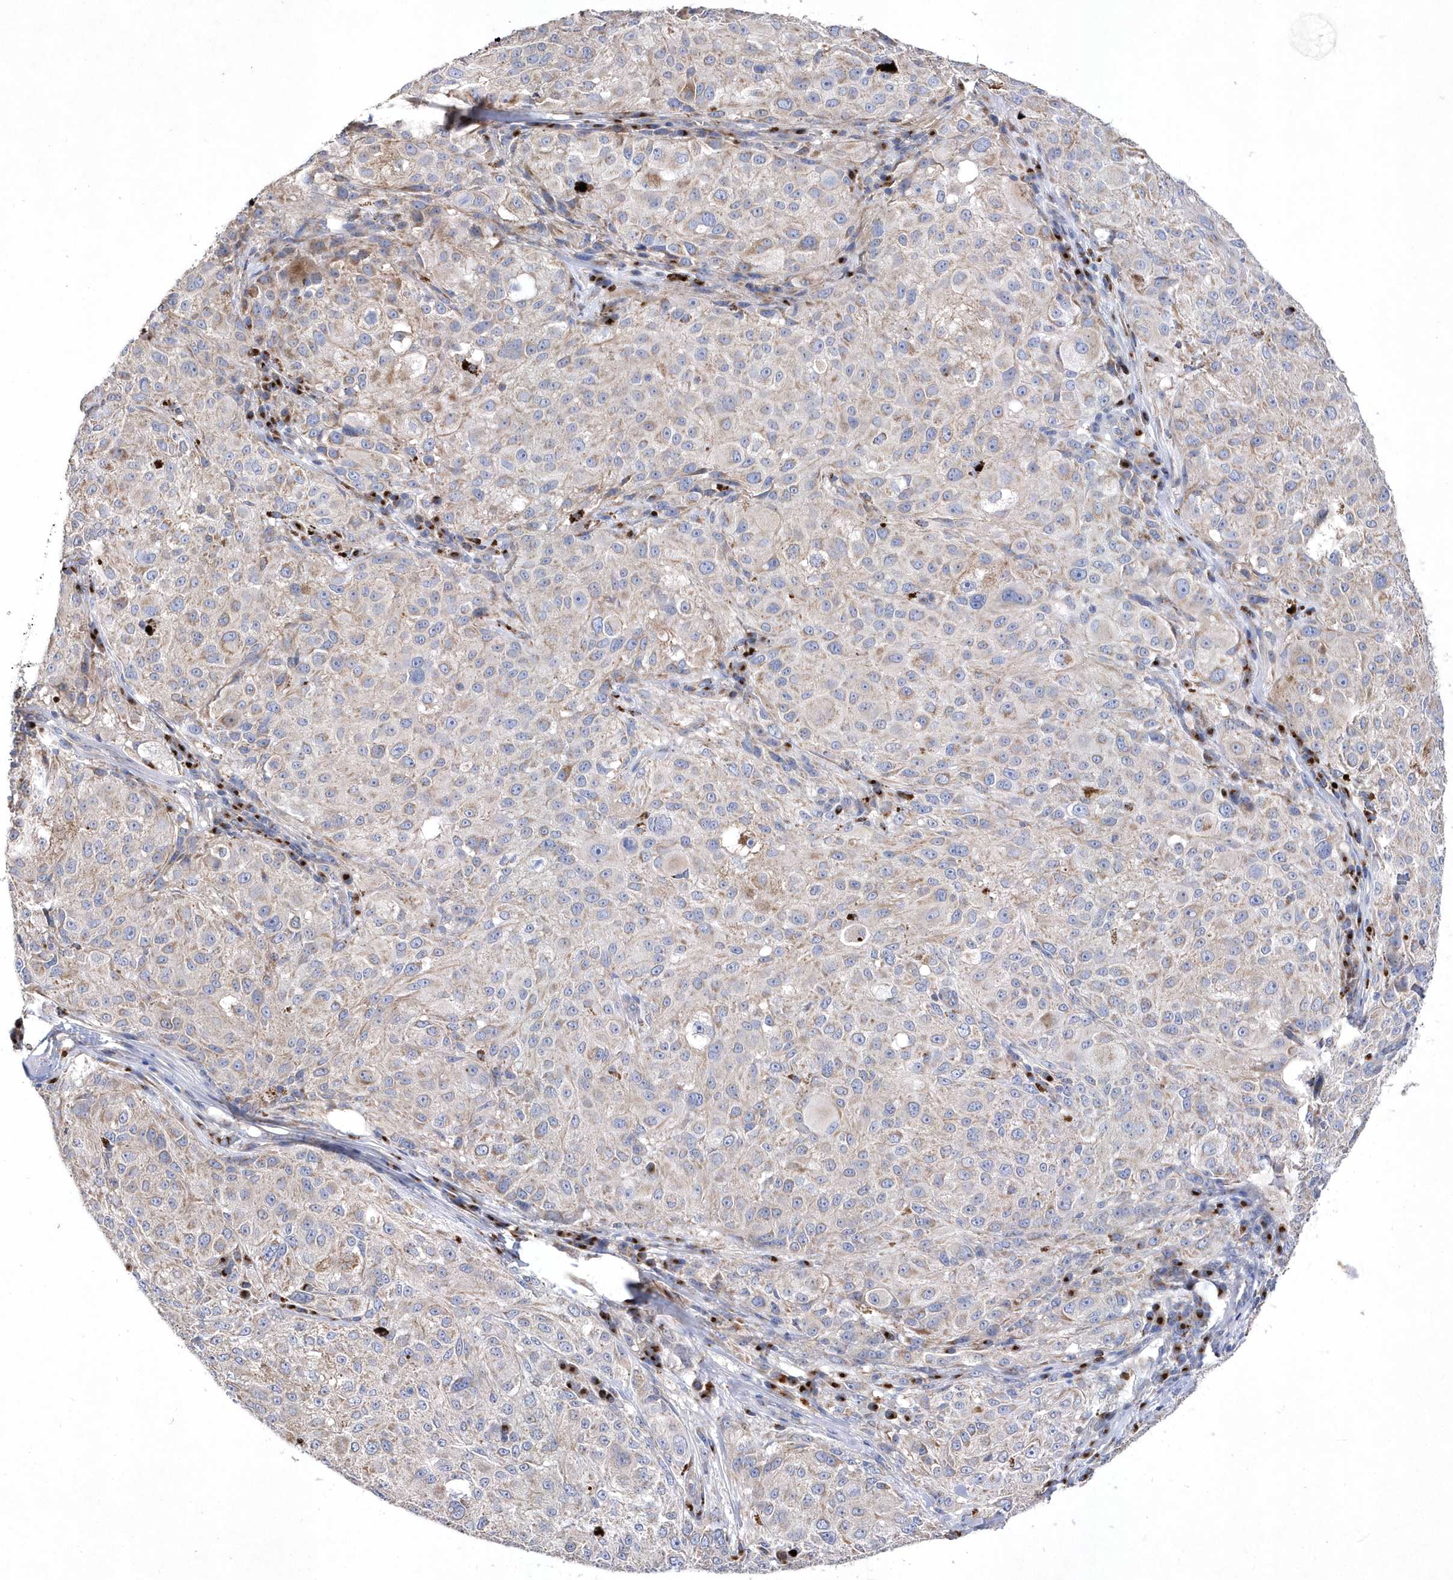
{"staining": {"intensity": "weak", "quantity": "<25%", "location": "cytoplasmic/membranous"}, "tissue": "melanoma", "cell_type": "Tumor cells", "image_type": "cancer", "snomed": [{"axis": "morphology", "description": "Necrosis, NOS"}, {"axis": "morphology", "description": "Malignant melanoma, NOS"}, {"axis": "topography", "description": "Skin"}], "caption": "Human melanoma stained for a protein using IHC reveals no expression in tumor cells.", "gene": "METTL8", "patient": {"sex": "female", "age": 87}}